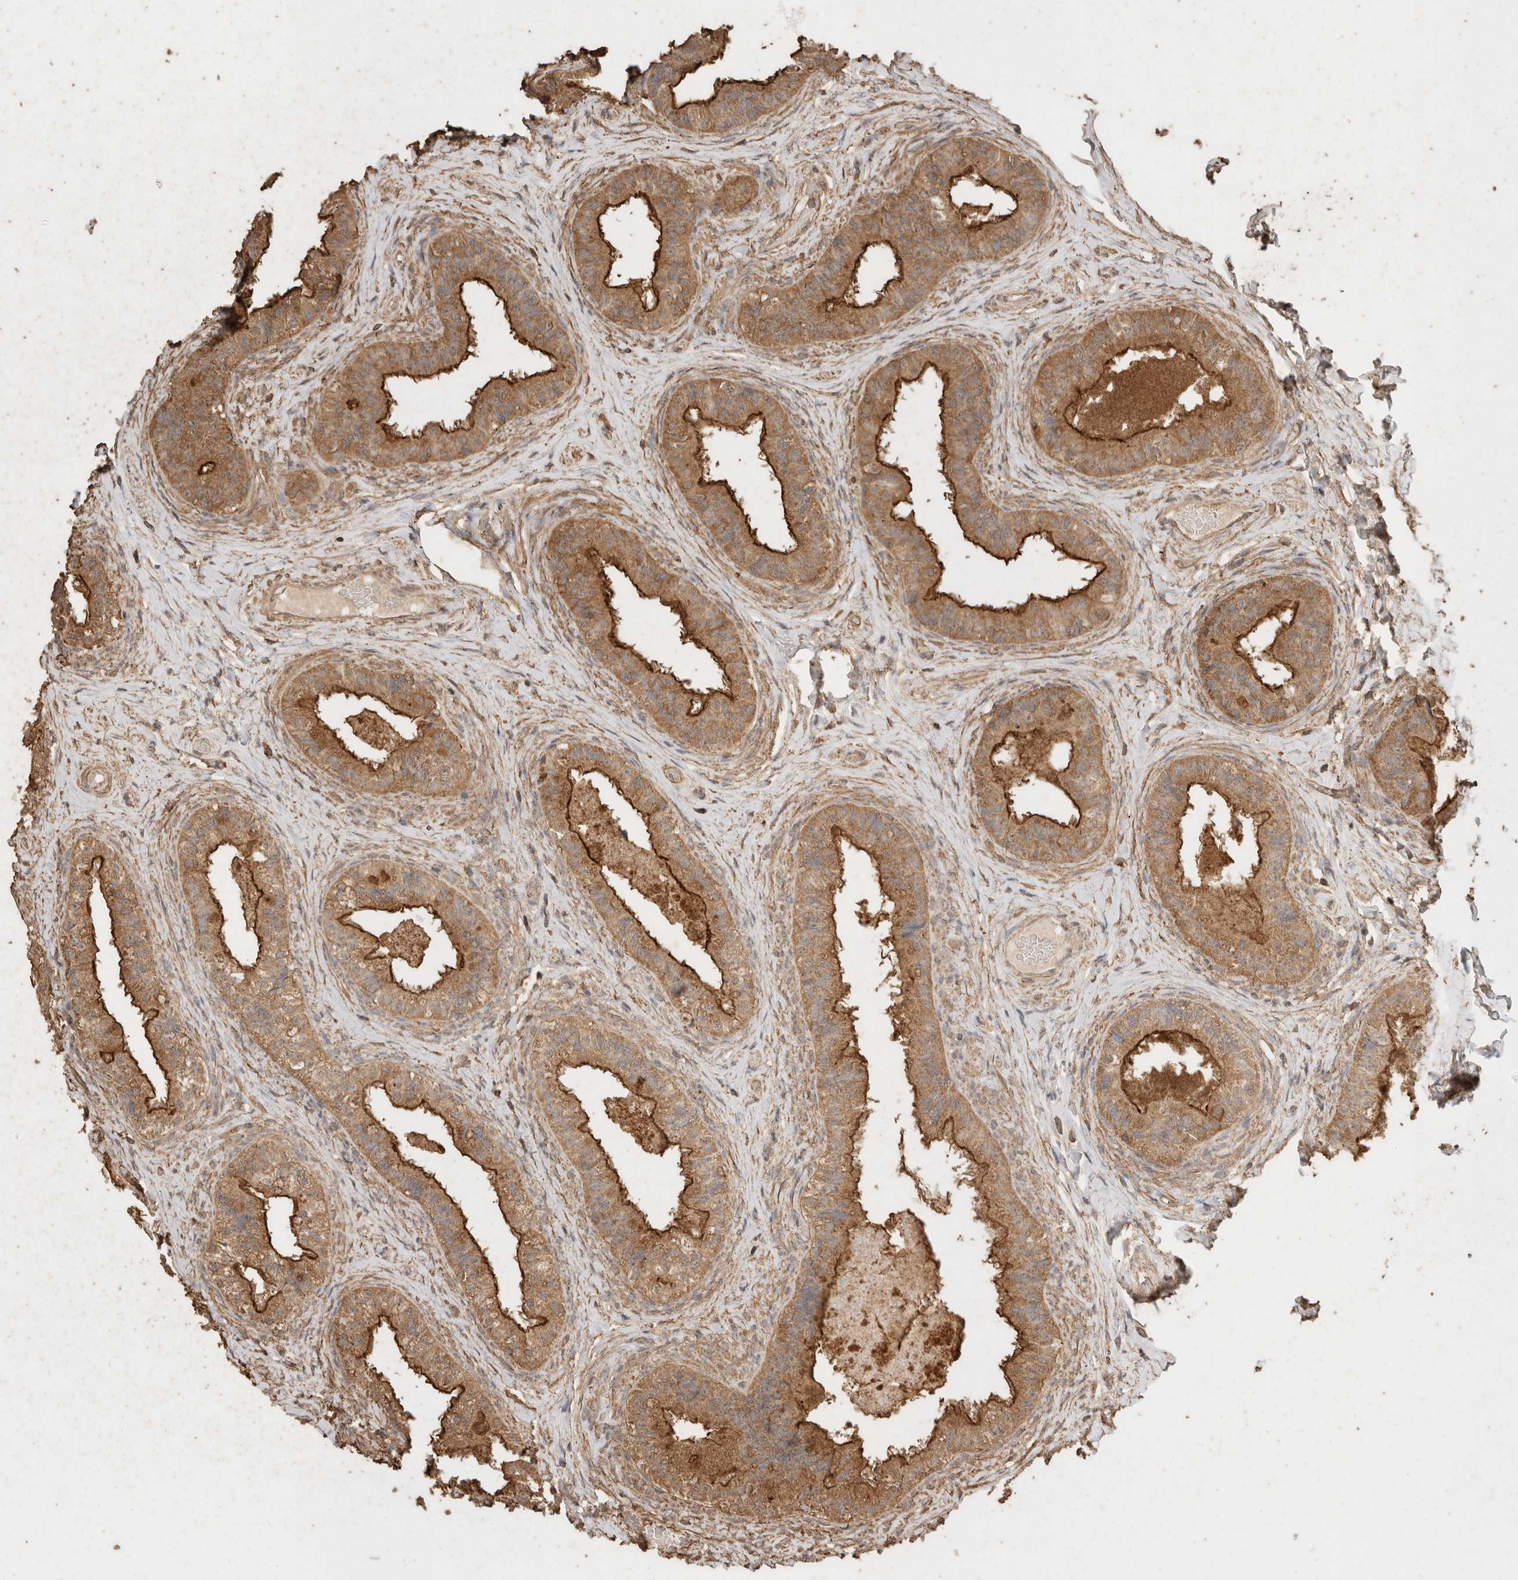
{"staining": {"intensity": "strong", "quantity": ">75%", "location": "cytoplasmic/membranous"}, "tissue": "epididymis", "cell_type": "Glandular cells", "image_type": "normal", "snomed": [{"axis": "morphology", "description": "Normal tissue, NOS"}, {"axis": "topography", "description": "Epididymis"}], "caption": "Normal epididymis was stained to show a protein in brown. There is high levels of strong cytoplasmic/membranous positivity in about >75% of glandular cells. The protein of interest is stained brown, and the nuclei are stained in blue (DAB IHC with brightfield microscopy, high magnification).", "gene": "CX3CL1", "patient": {"sex": "male", "age": 49}}